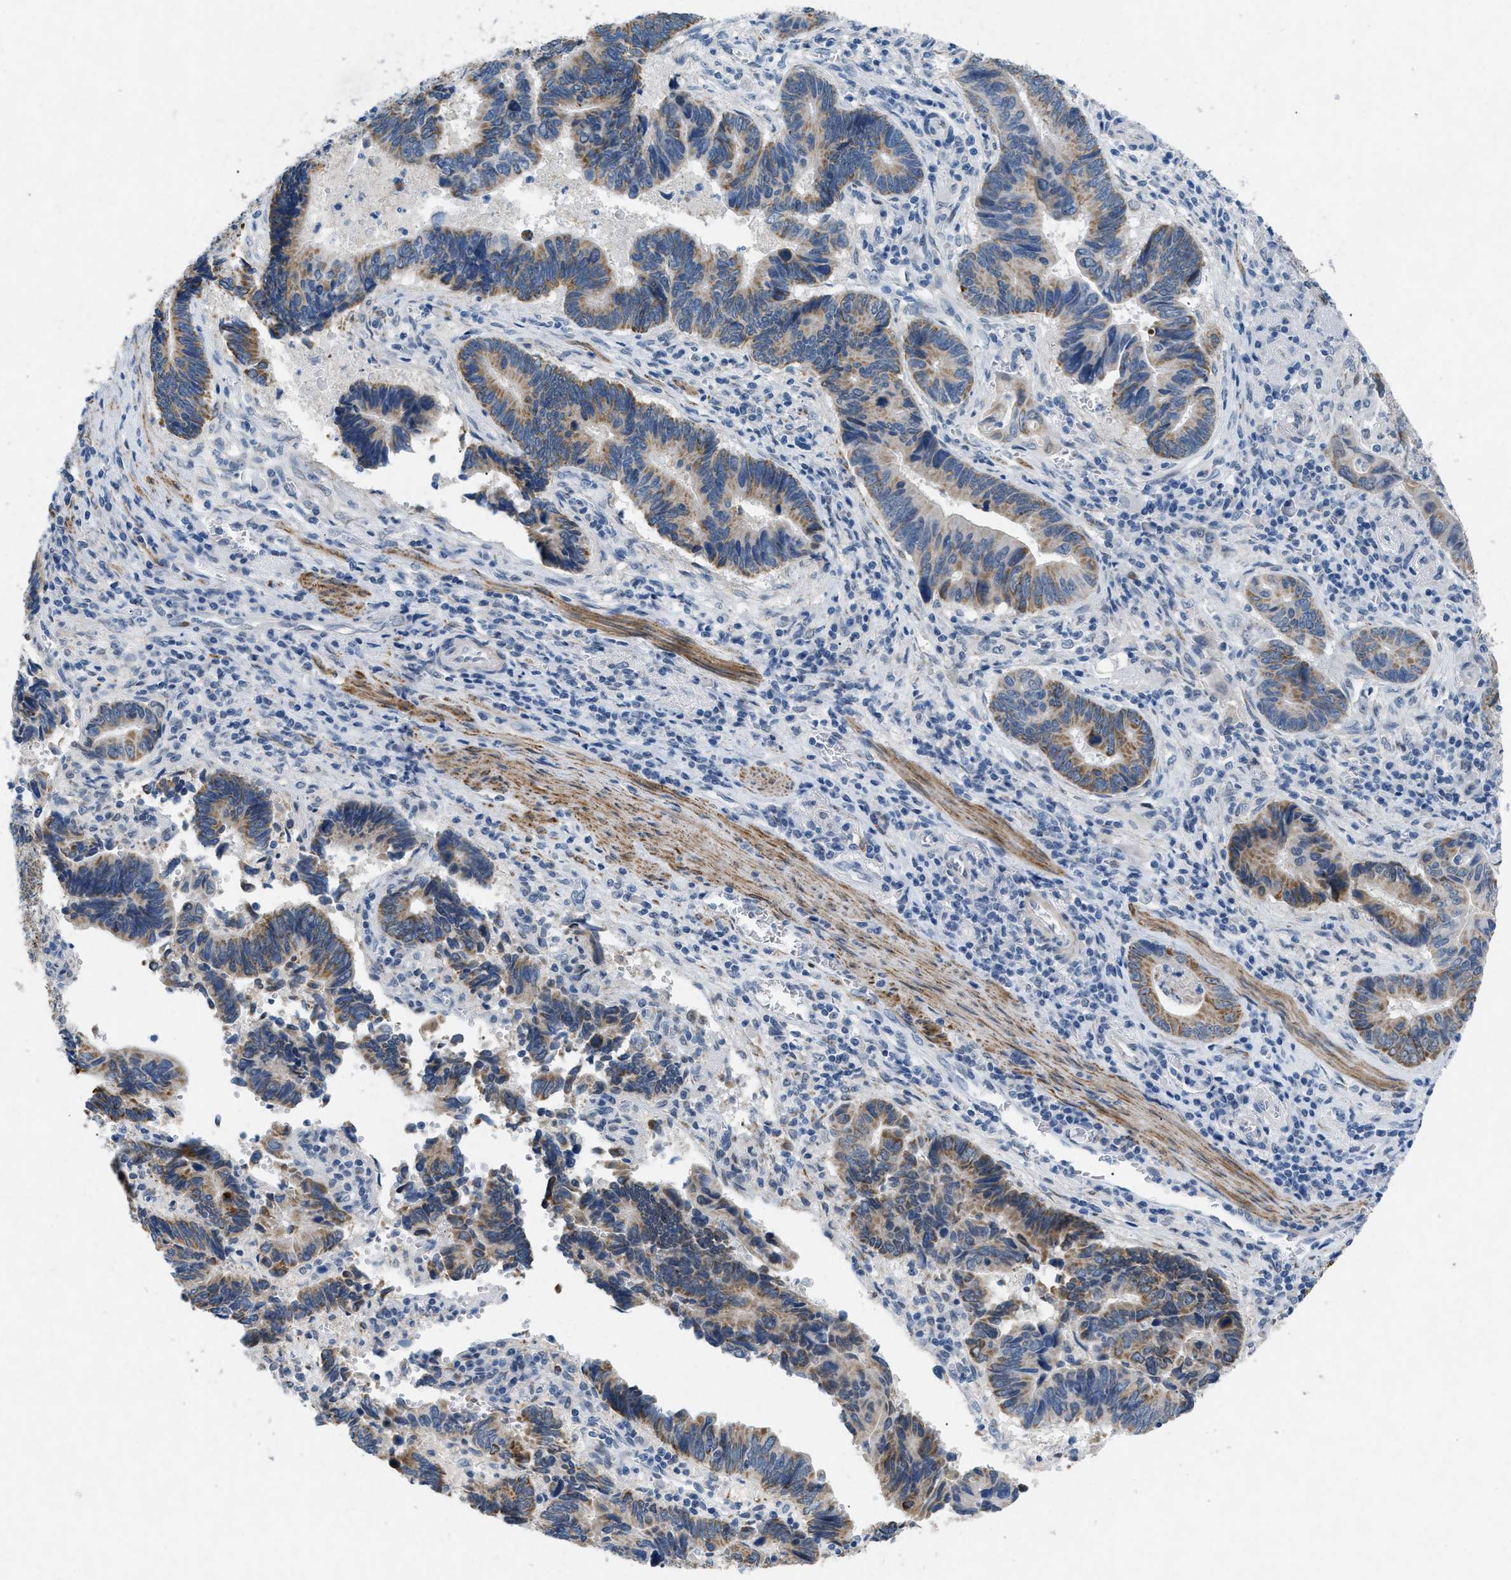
{"staining": {"intensity": "moderate", "quantity": ">75%", "location": "cytoplasmic/membranous"}, "tissue": "pancreatic cancer", "cell_type": "Tumor cells", "image_type": "cancer", "snomed": [{"axis": "morphology", "description": "Adenocarcinoma, NOS"}, {"axis": "topography", "description": "Pancreas"}], "caption": "Human pancreatic cancer stained with a protein marker exhibits moderate staining in tumor cells.", "gene": "TASOR", "patient": {"sex": "female", "age": 70}}